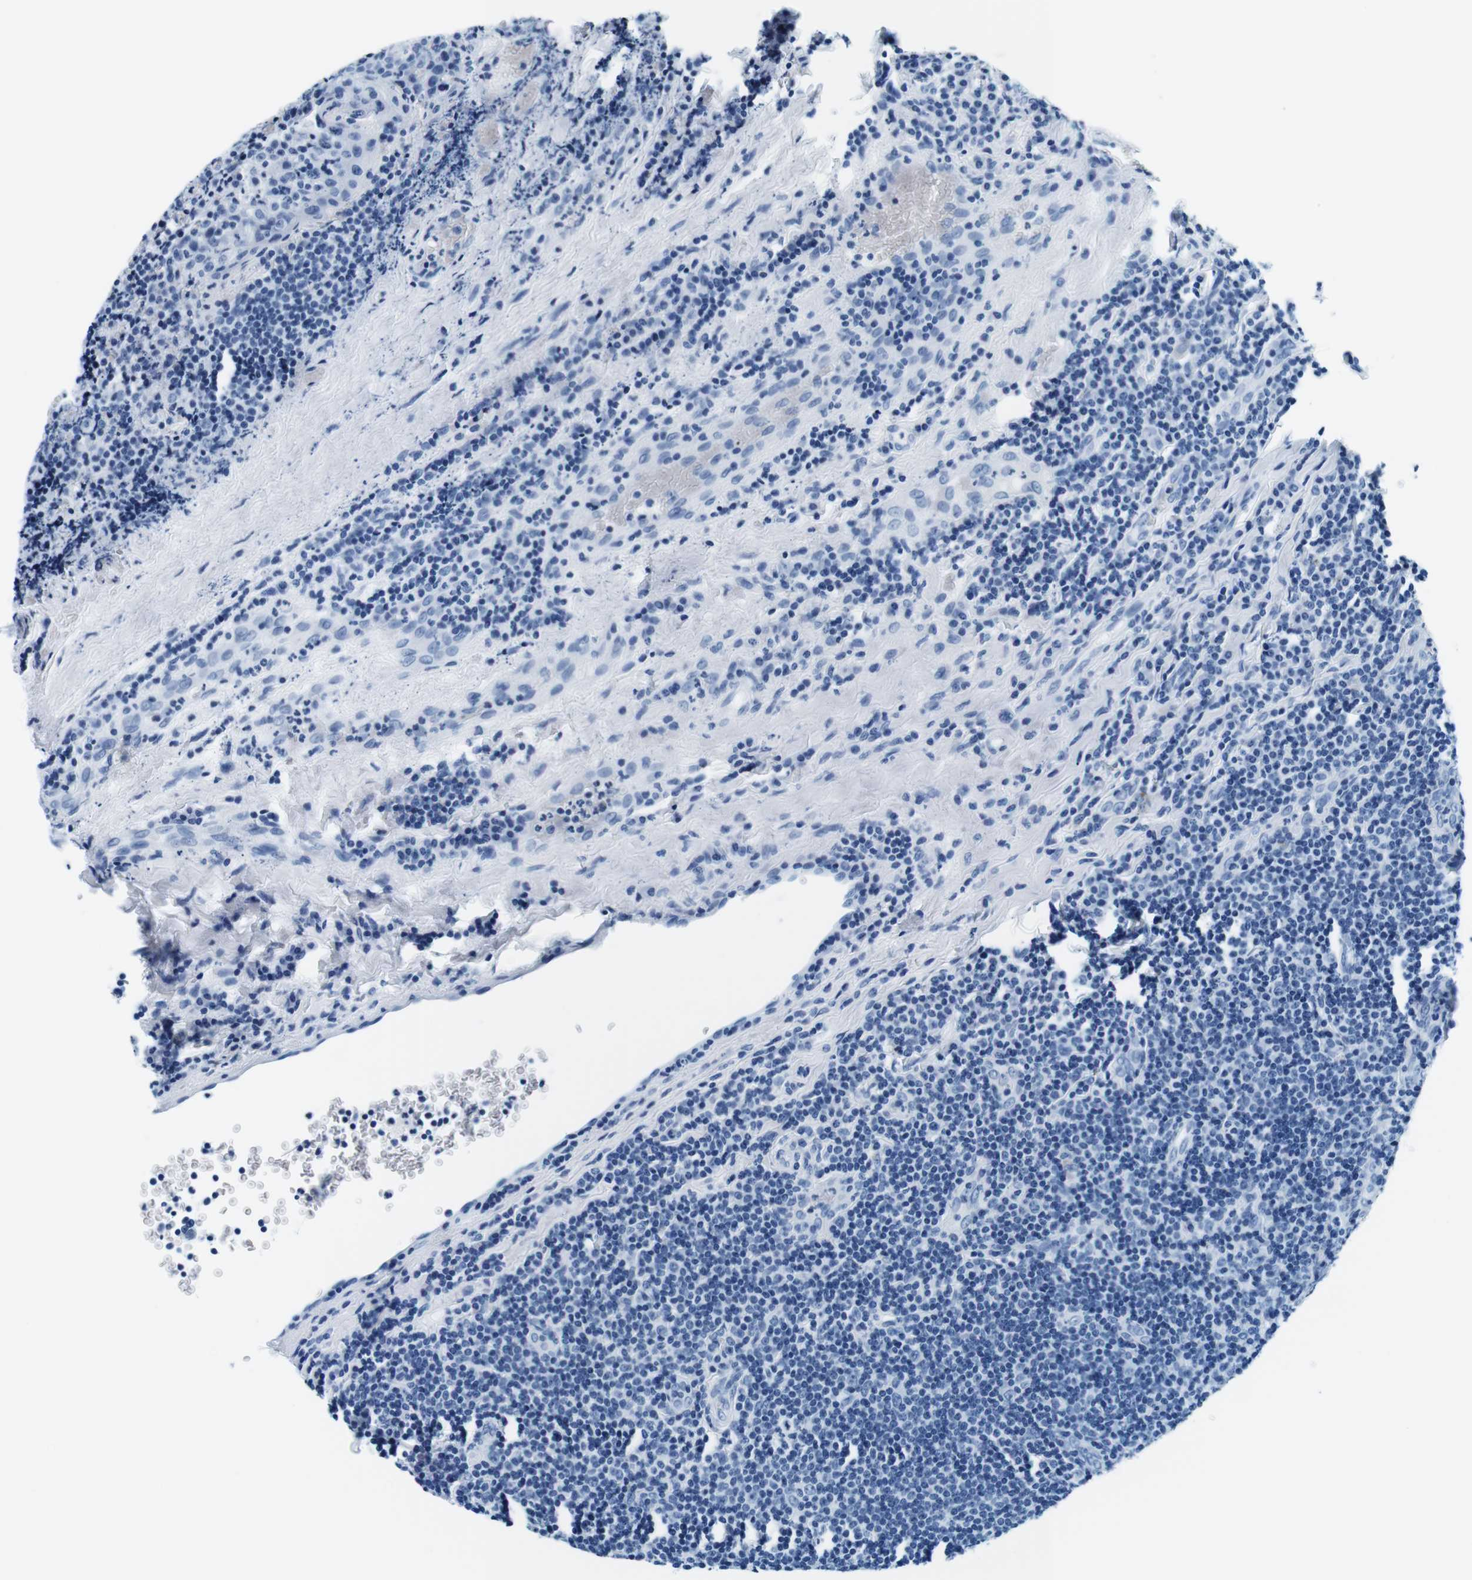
{"staining": {"intensity": "negative", "quantity": "none", "location": "none"}, "tissue": "tonsil", "cell_type": "Germinal center cells", "image_type": "normal", "snomed": [{"axis": "morphology", "description": "Normal tissue, NOS"}, {"axis": "topography", "description": "Tonsil"}], "caption": "An IHC photomicrograph of unremarkable tonsil is shown. There is no staining in germinal center cells of tonsil.", "gene": "ELANE", "patient": {"sex": "male", "age": 17}}